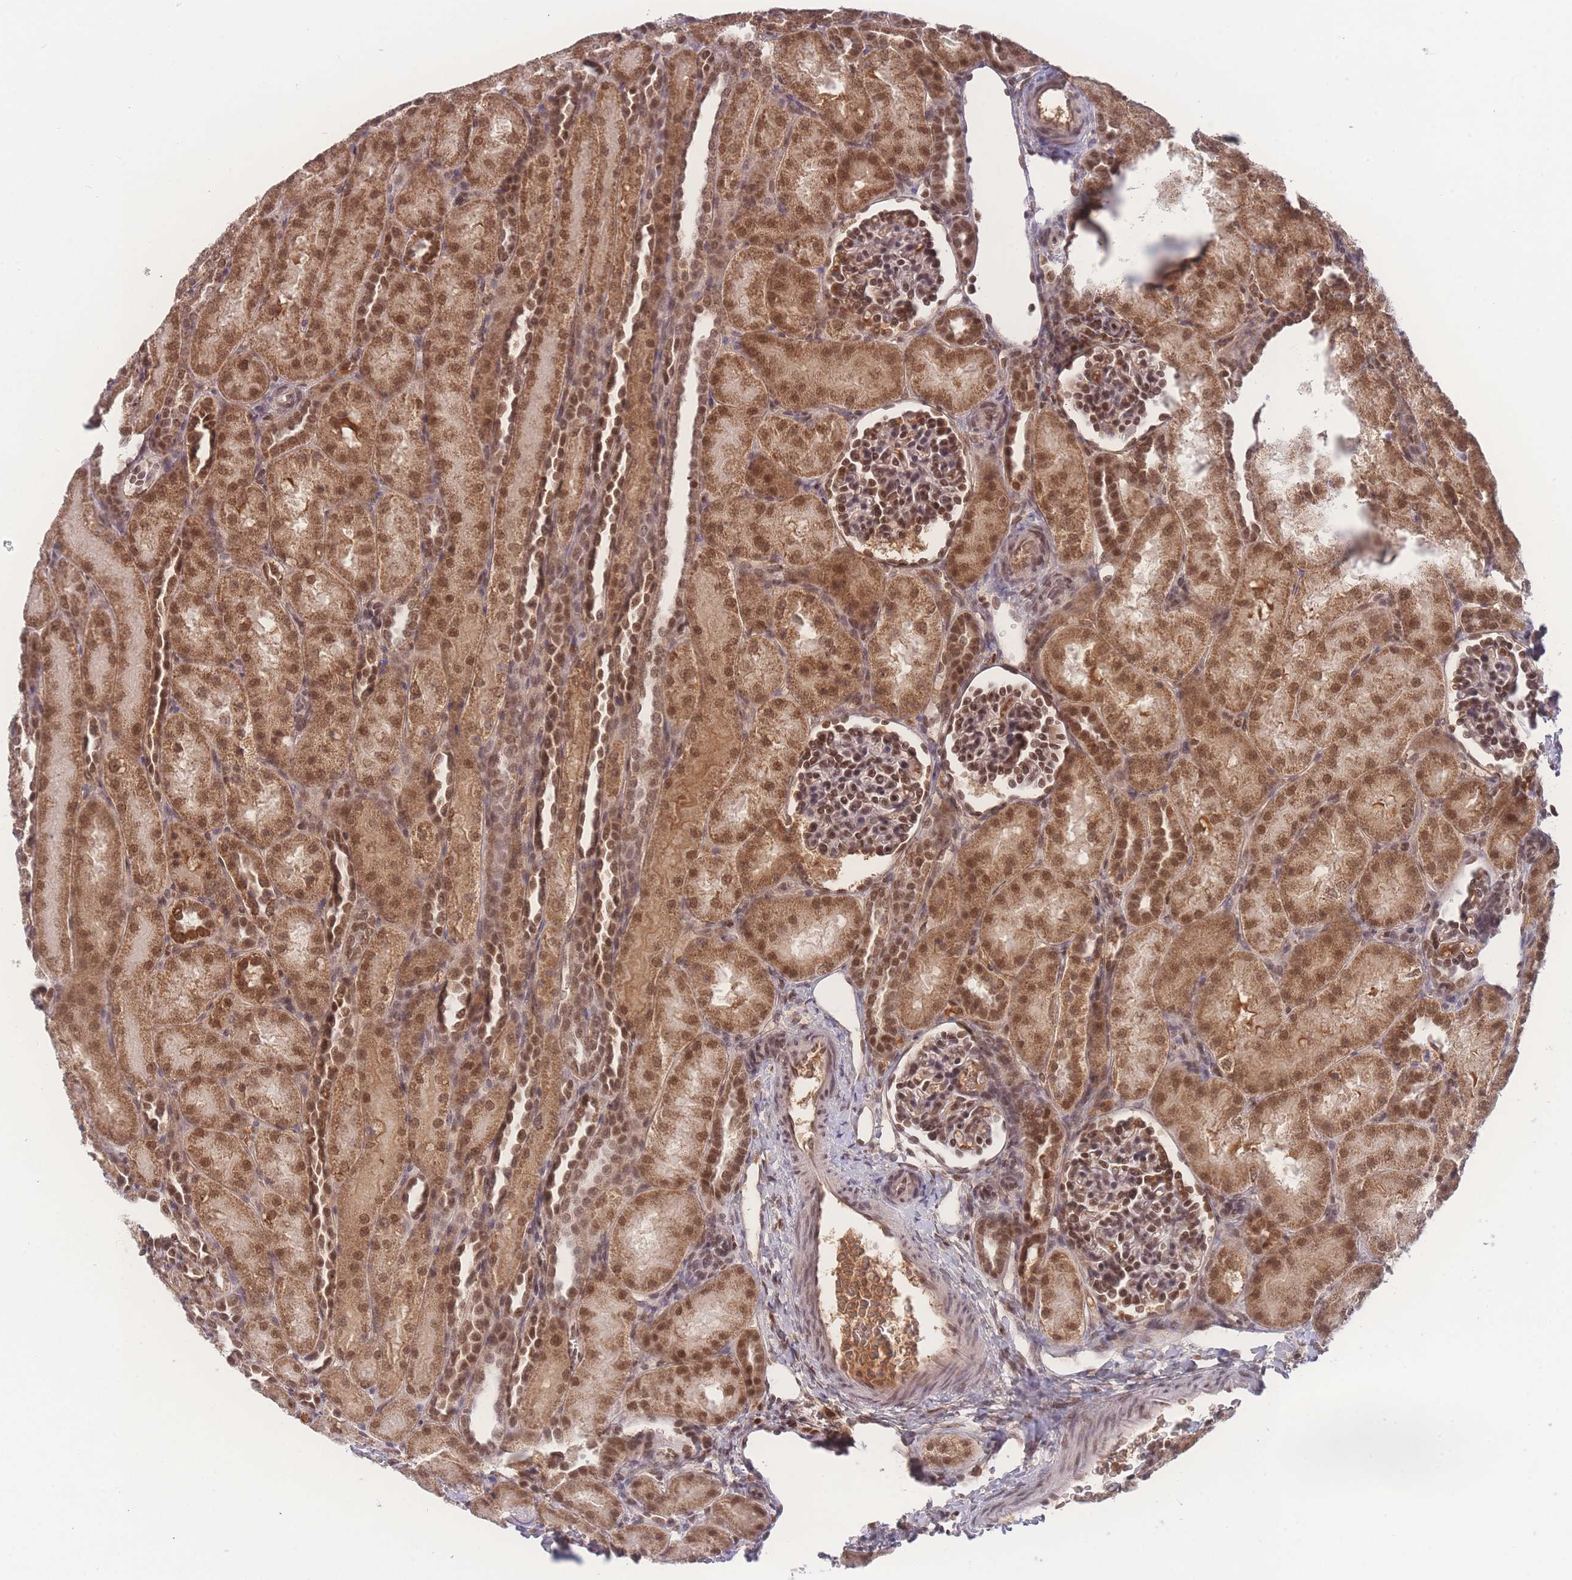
{"staining": {"intensity": "moderate", "quantity": ">75%", "location": "nuclear"}, "tissue": "kidney", "cell_type": "Cells in glomeruli", "image_type": "normal", "snomed": [{"axis": "morphology", "description": "Normal tissue, NOS"}, {"axis": "topography", "description": "Kidney"}], "caption": "This is a micrograph of IHC staining of normal kidney, which shows moderate expression in the nuclear of cells in glomeruli.", "gene": "RAVER1", "patient": {"sex": "male", "age": 1}}